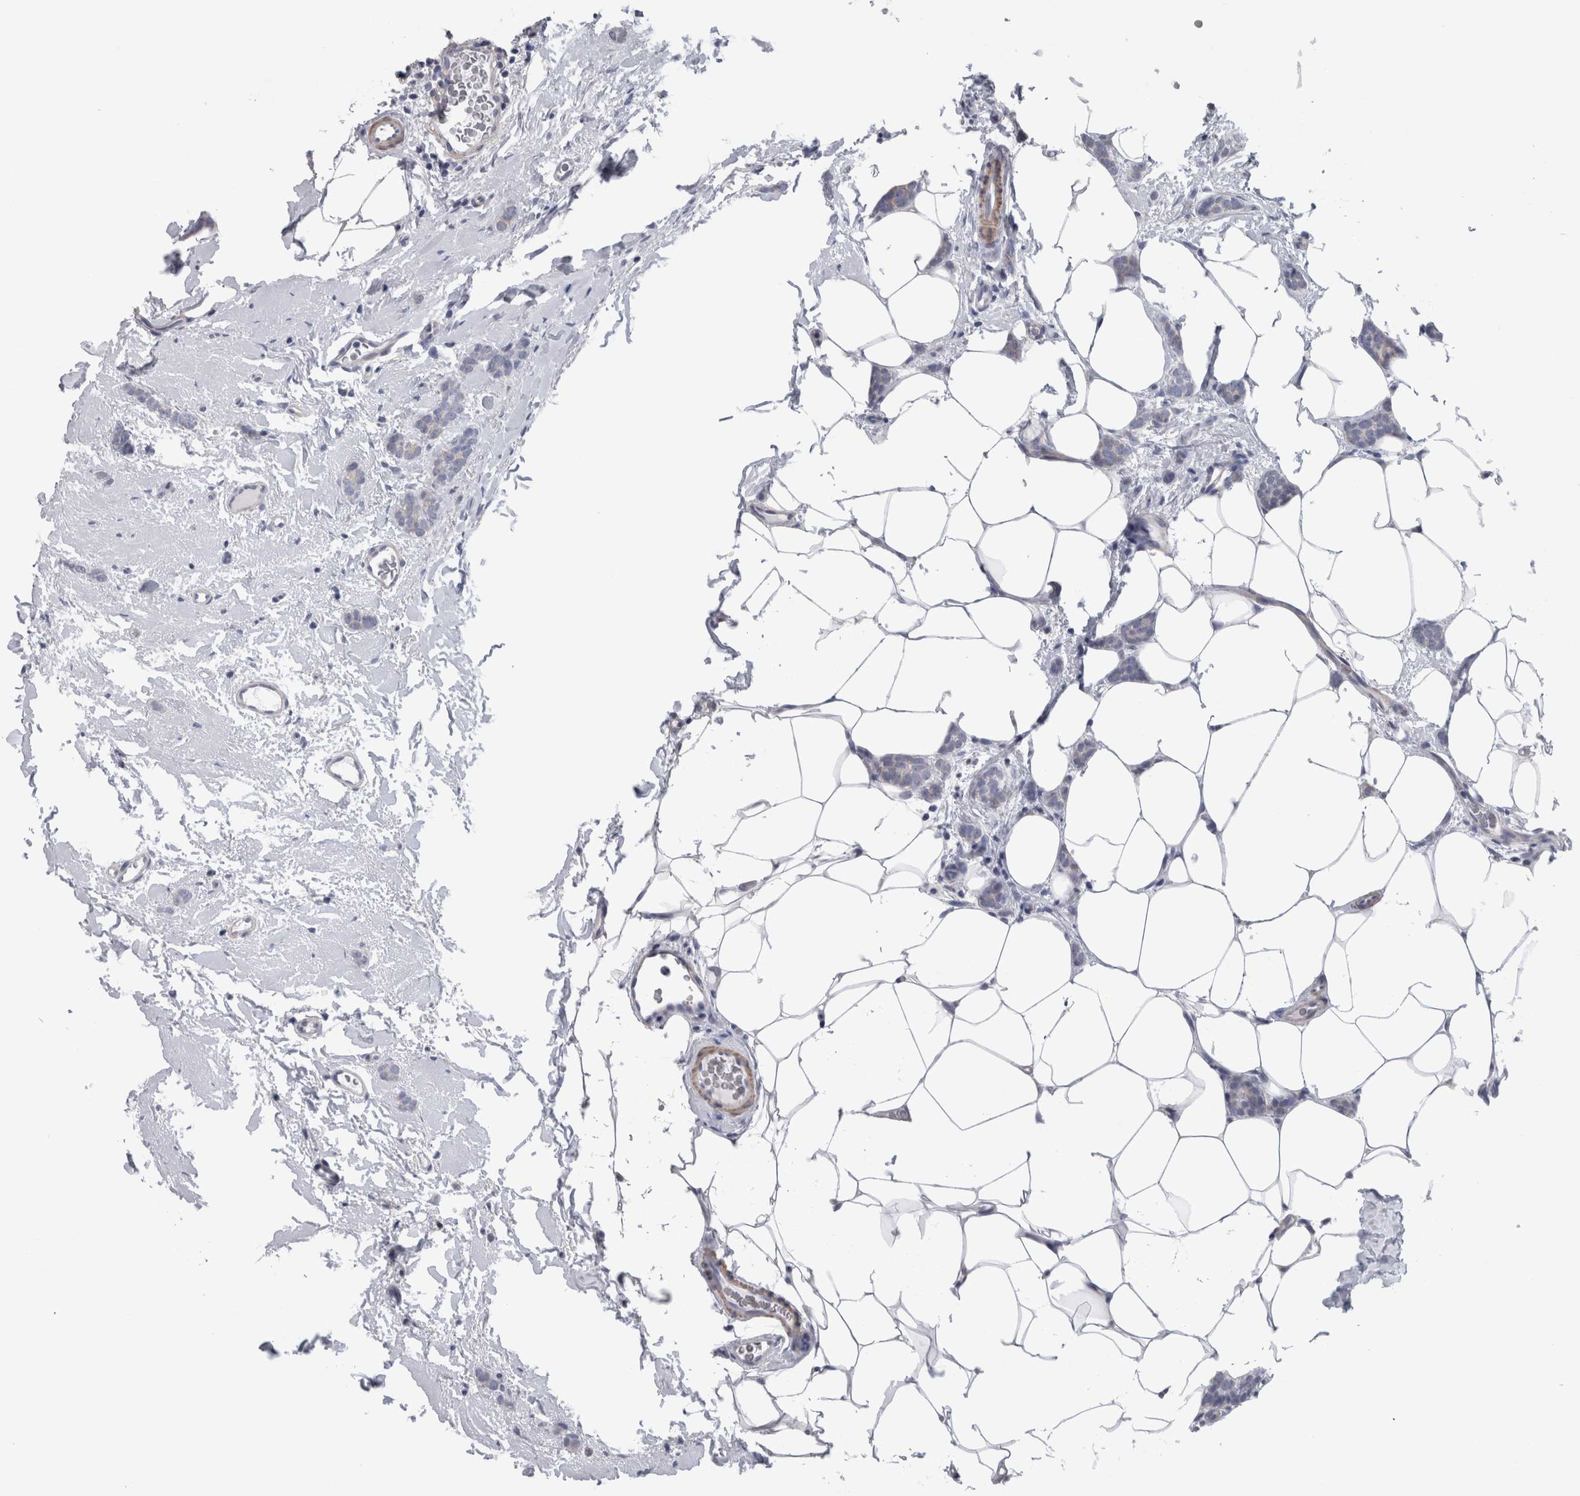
{"staining": {"intensity": "negative", "quantity": "none", "location": "none"}, "tissue": "breast cancer", "cell_type": "Tumor cells", "image_type": "cancer", "snomed": [{"axis": "morphology", "description": "Lobular carcinoma"}, {"axis": "topography", "description": "Skin"}, {"axis": "topography", "description": "Breast"}], "caption": "This is an immunohistochemistry photomicrograph of breast cancer (lobular carcinoma). There is no positivity in tumor cells.", "gene": "GDAP1", "patient": {"sex": "female", "age": 46}}